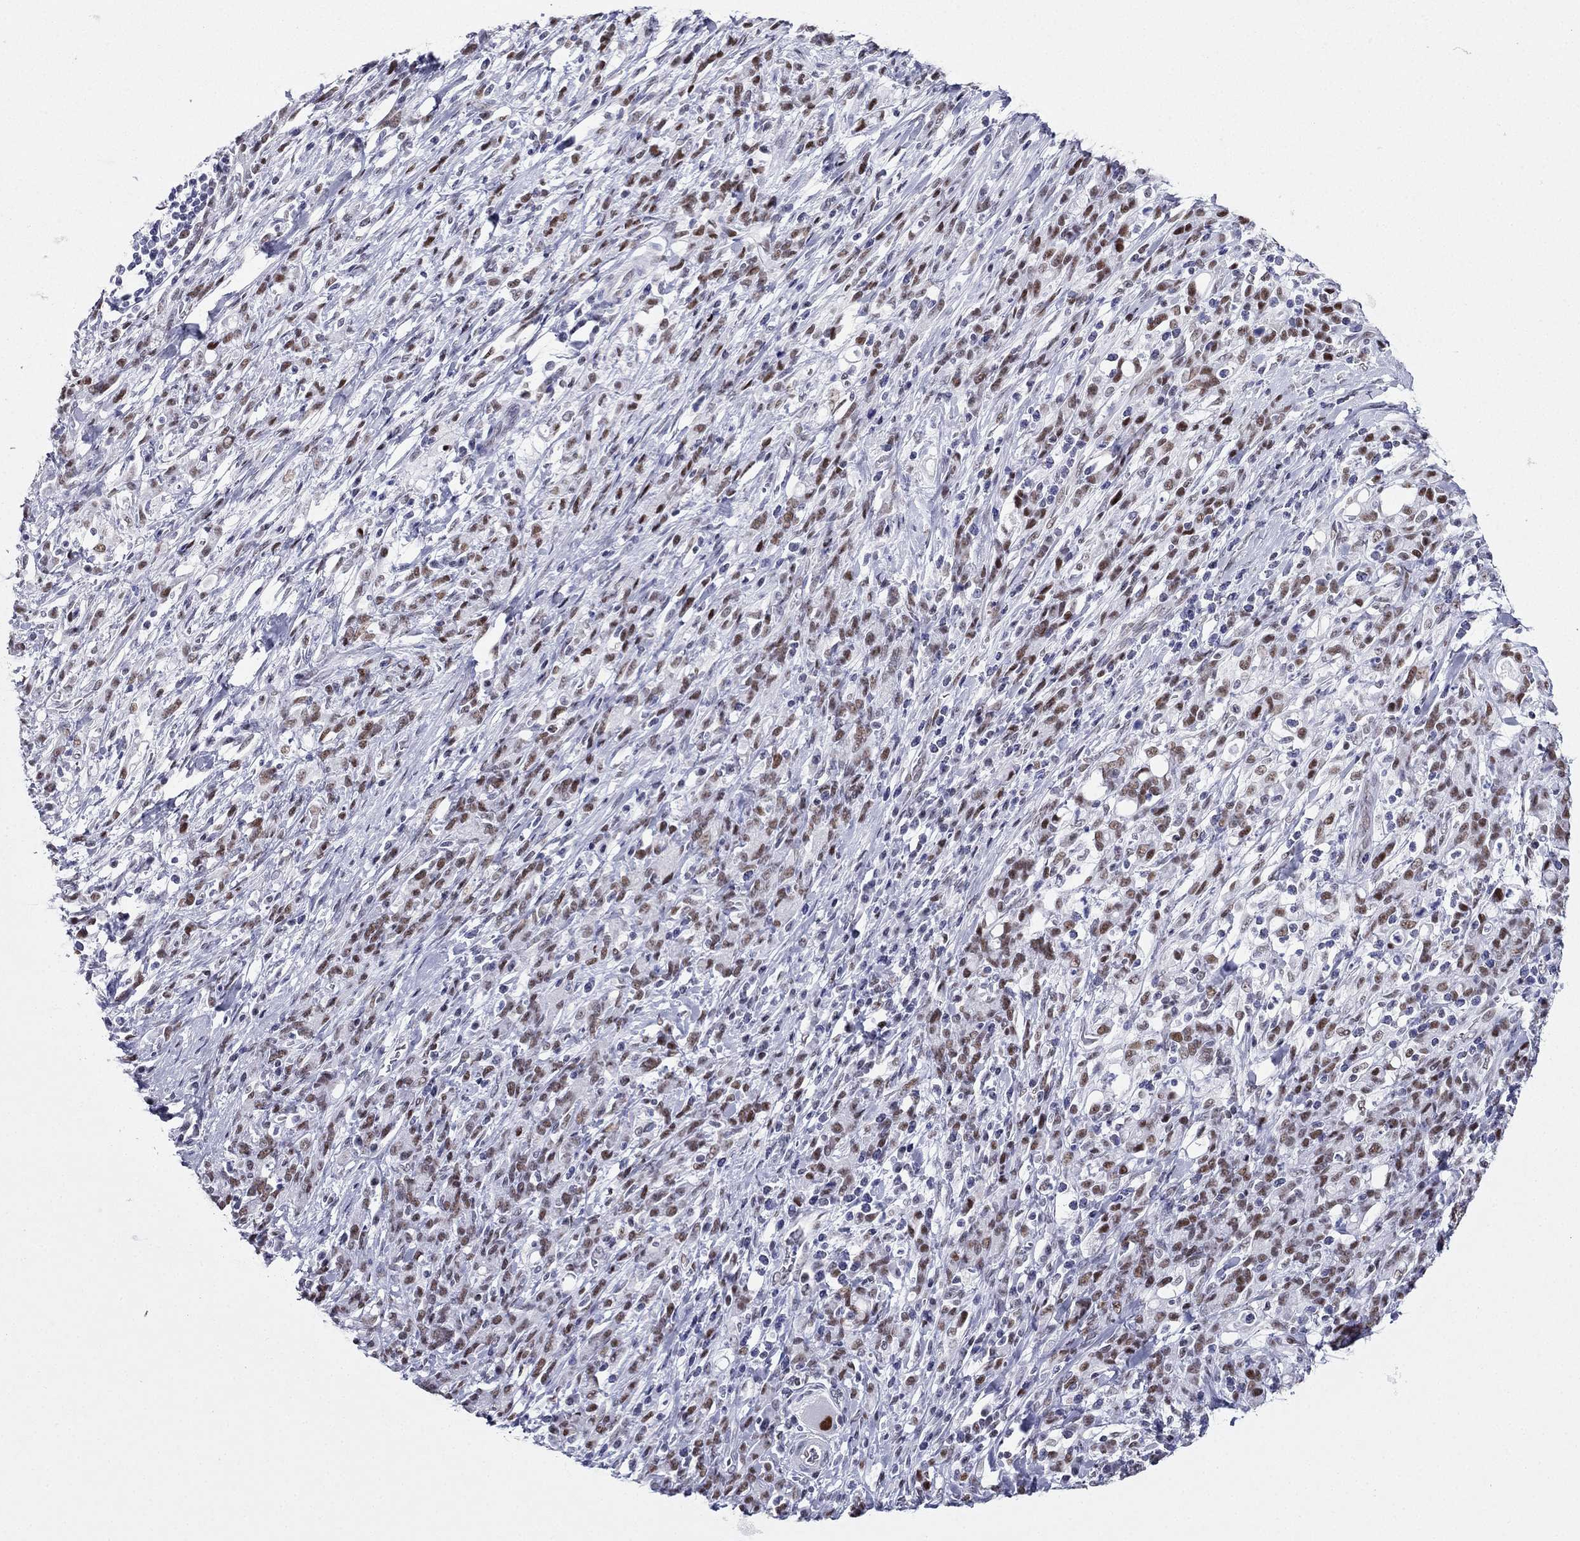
{"staining": {"intensity": "moderate", "quantity": ">75%", "location": "nuclear"}, "tissue": "stomach cancer", "cell_type": "Tumor cells", "image_type": "cancer", "snomed": [{"axis": "morphology", "description": "Adenocarcinoma, NOS"}, {"axis": "topography", "description": "Stomach"}], "caption": "High-magnification brightfield microscopy of adenocarcinoma (stomach) stained with DAB (brown) and counterstained with hematoxylin (blue). tumor cells exhibit moderate nuclear positivity is seen in about>75% of cells. Nuclei are stained in blue.", "gene": "PPM1G", "patient": {"sex": "female", "age": 57}}